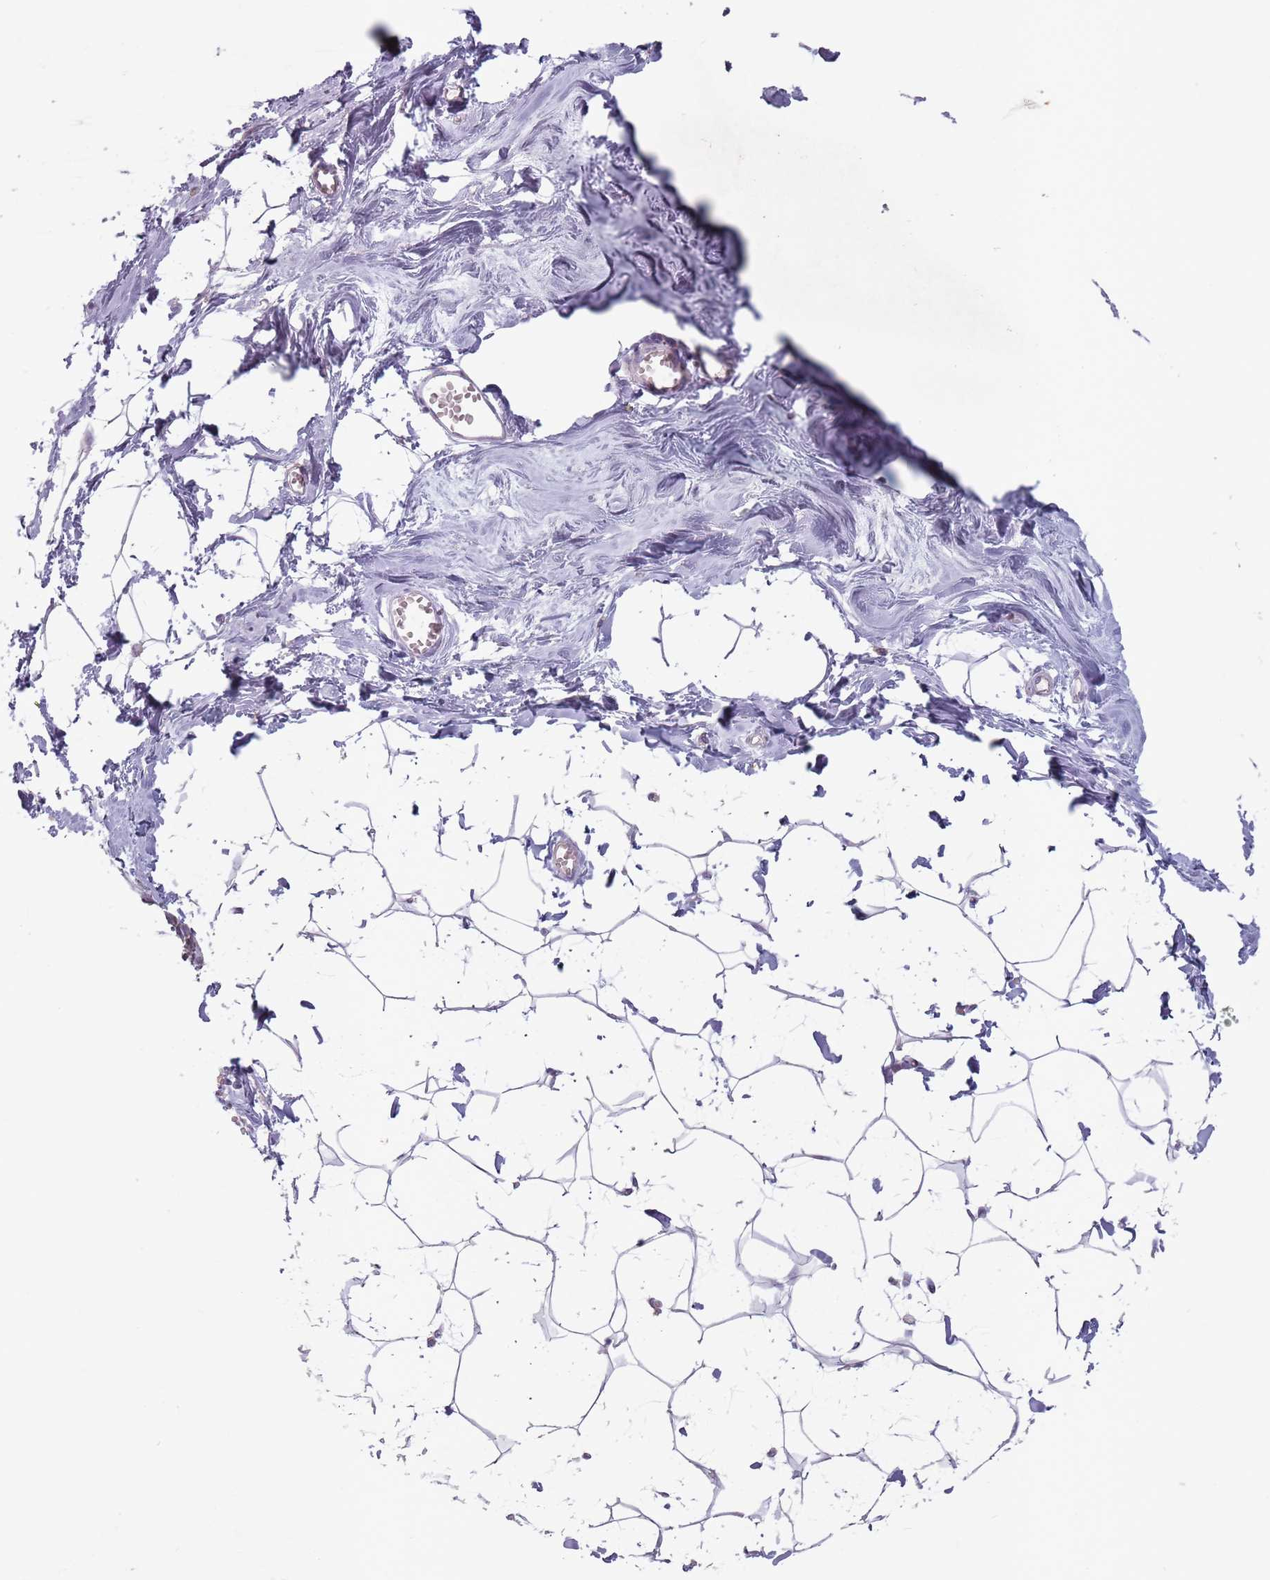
{"staining": {"intensity": "negative", "quantity": "none", "location": "none"}, "tissue": "breast", "cell_type": "Adipocytes", "image_type": "normal", "snomed": [{"axis": "morphology", "description": "Normal tissue, NOS"}, {"axis": "topography", "description": "Breast"}], "caption": "Micrograph shows no protein positivity in adipocytes of normal breast.", "gene": "STYK1", "patient": {"sex": "female", "age": 27}}